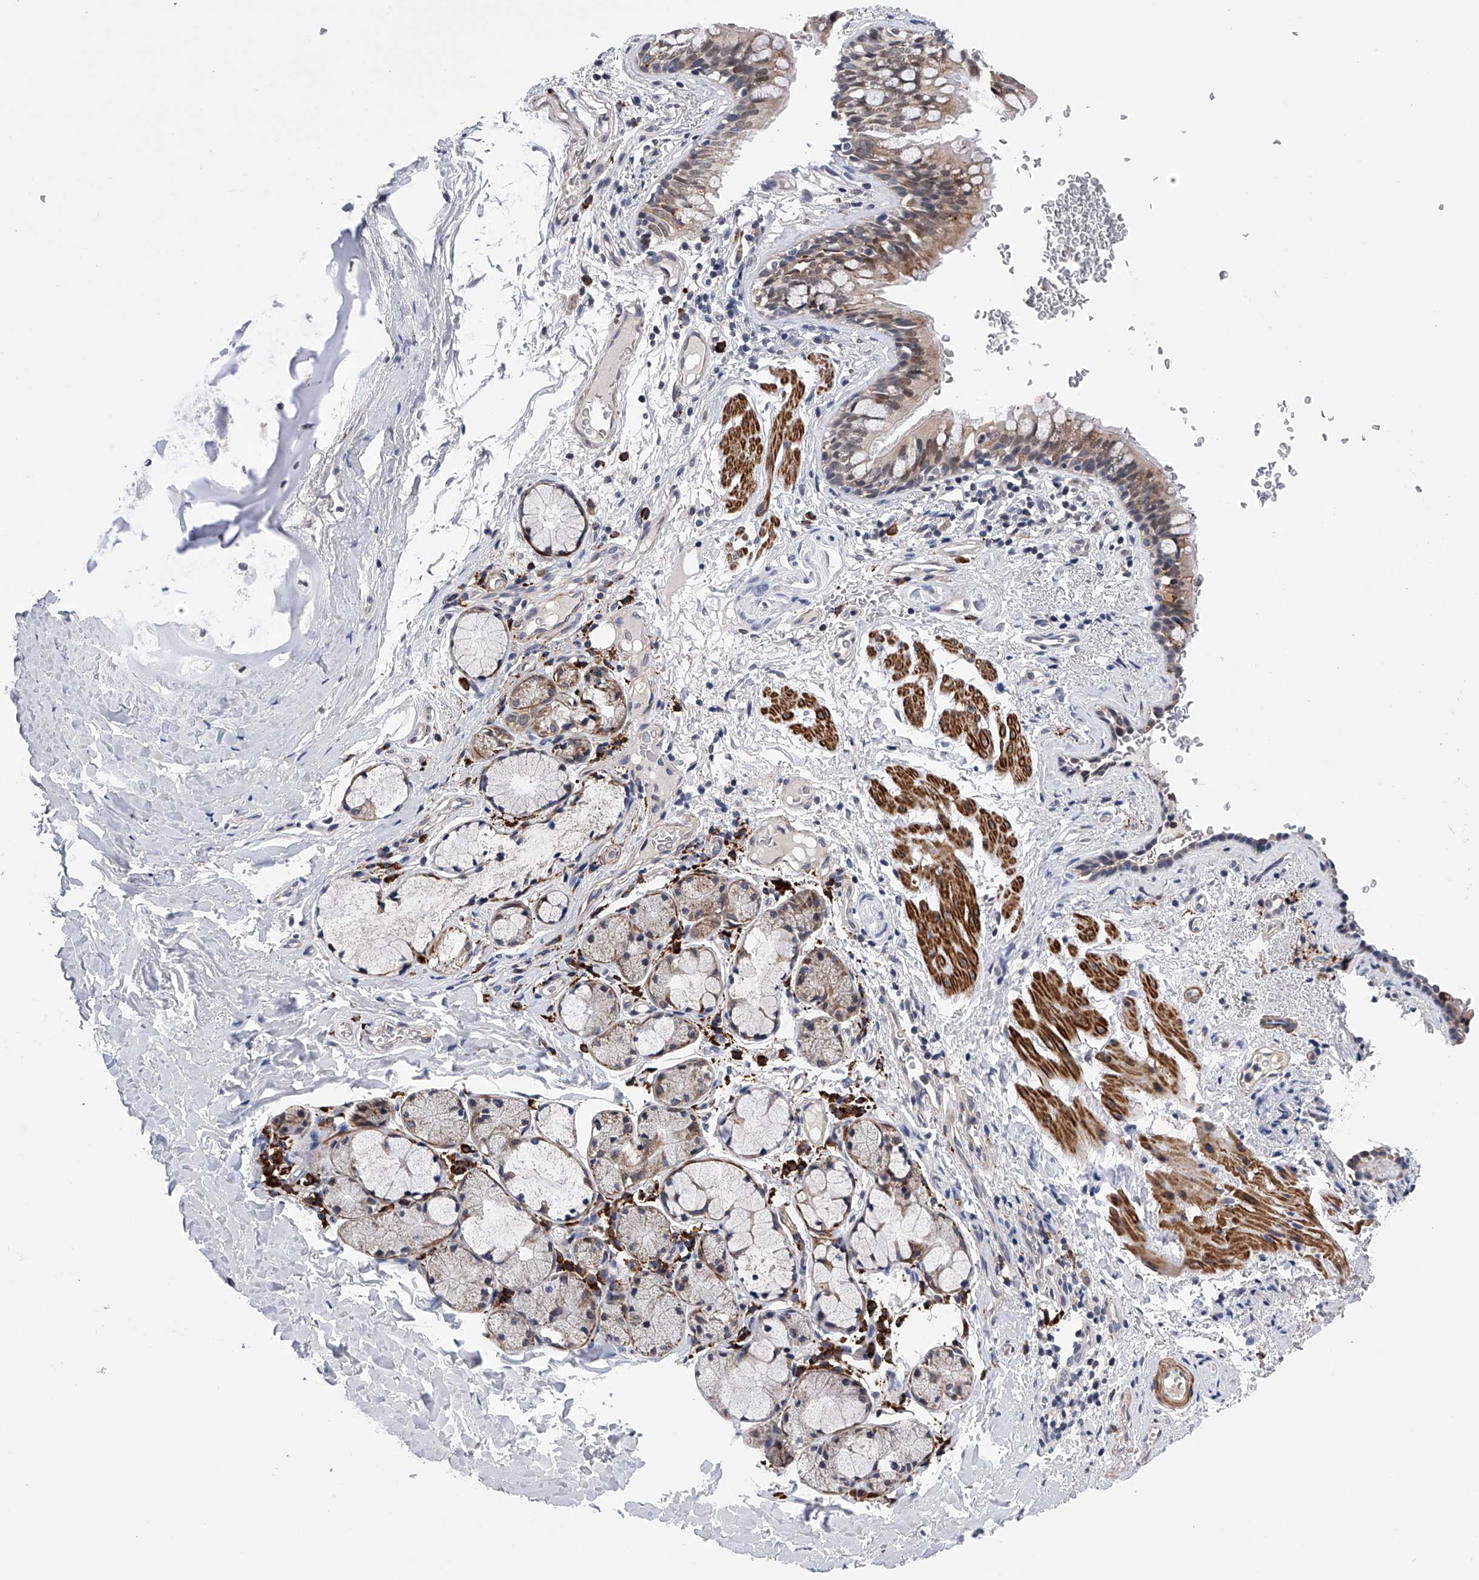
{"staining": {"intensity": "moderate", "quantity": ">75%", "location": "cytoplasmic/membranous,nuclear"}, "tissue": "bronchus", "cell_type": "Respiratory epithelial cells", "image_type": "normal", "snomed": [{"axis": "morphology", "description": "Normal tissue, NOS"}, {"axis": "topography", "description": "Cartilage tissue"}, {"axis": "topography", "description": "Bronchus"}], "caption": "IHC image of unremarkable bronchus: human bronchus stained using IHC reveals medium levels of moderate protein expression localized specifically in the cytoplasmic/membranous,nuclear of respiratory epithelial cells, appearing as a cytoplasmic/membranous,nuclear brown color.", "gene": "SPOCK1", "patient": {"sex": "female", "age": 36}}